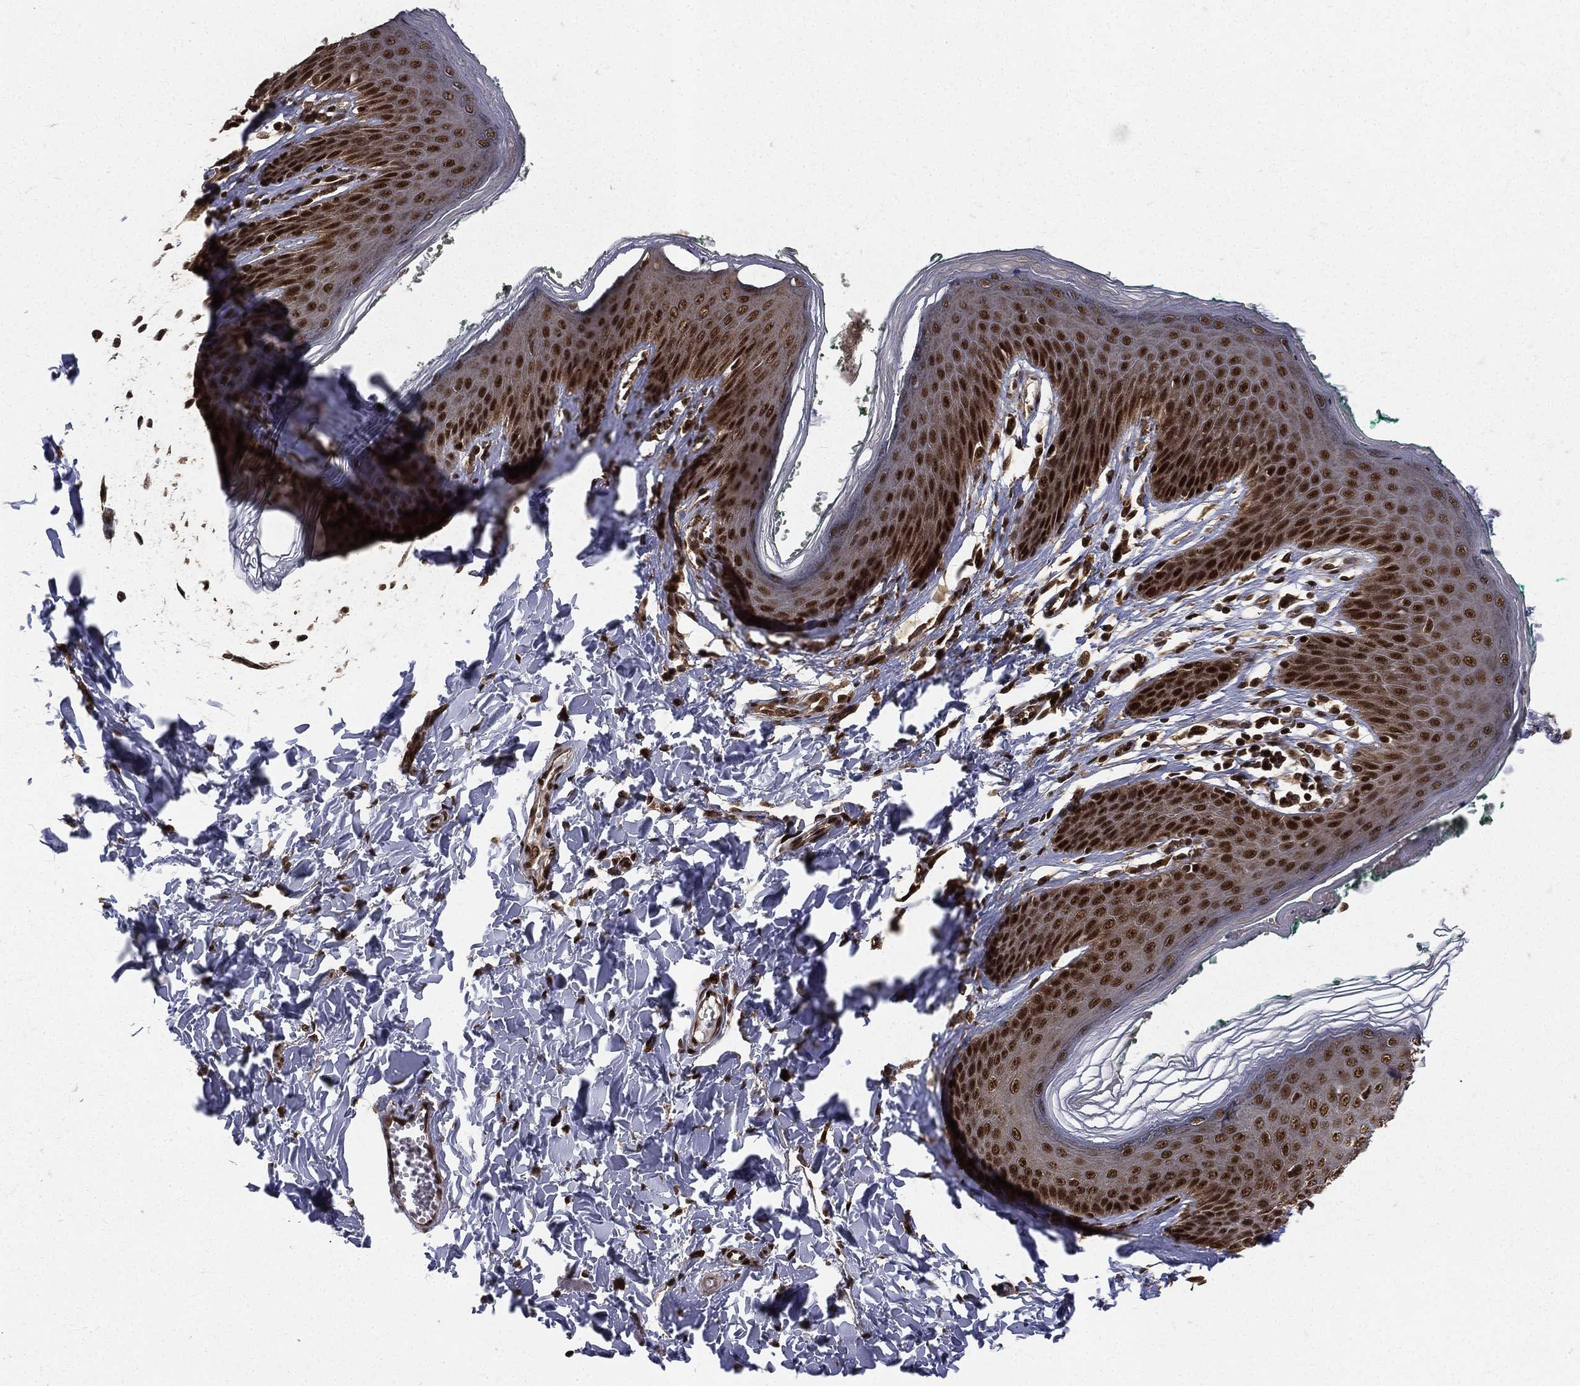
{"staining": {"intensity": "strong", "quantity": ">75%", "location": "nuclear"}, "tissue": "skin", "cell_type": "Epidermal cells", "image_type": "normal", "snomed": [{"axis": "morphology", "description": "Normal tissue, NOS"}, {"axis": "topography", "description": "Vulva"}], "caption": "Immunohistochemical staining of normal human skin exhibits high levels of strong nuclear expression in about >75% of epidermal cells.", "gene": "COPS4", "patient": {"sex": "female", "age": 66}}